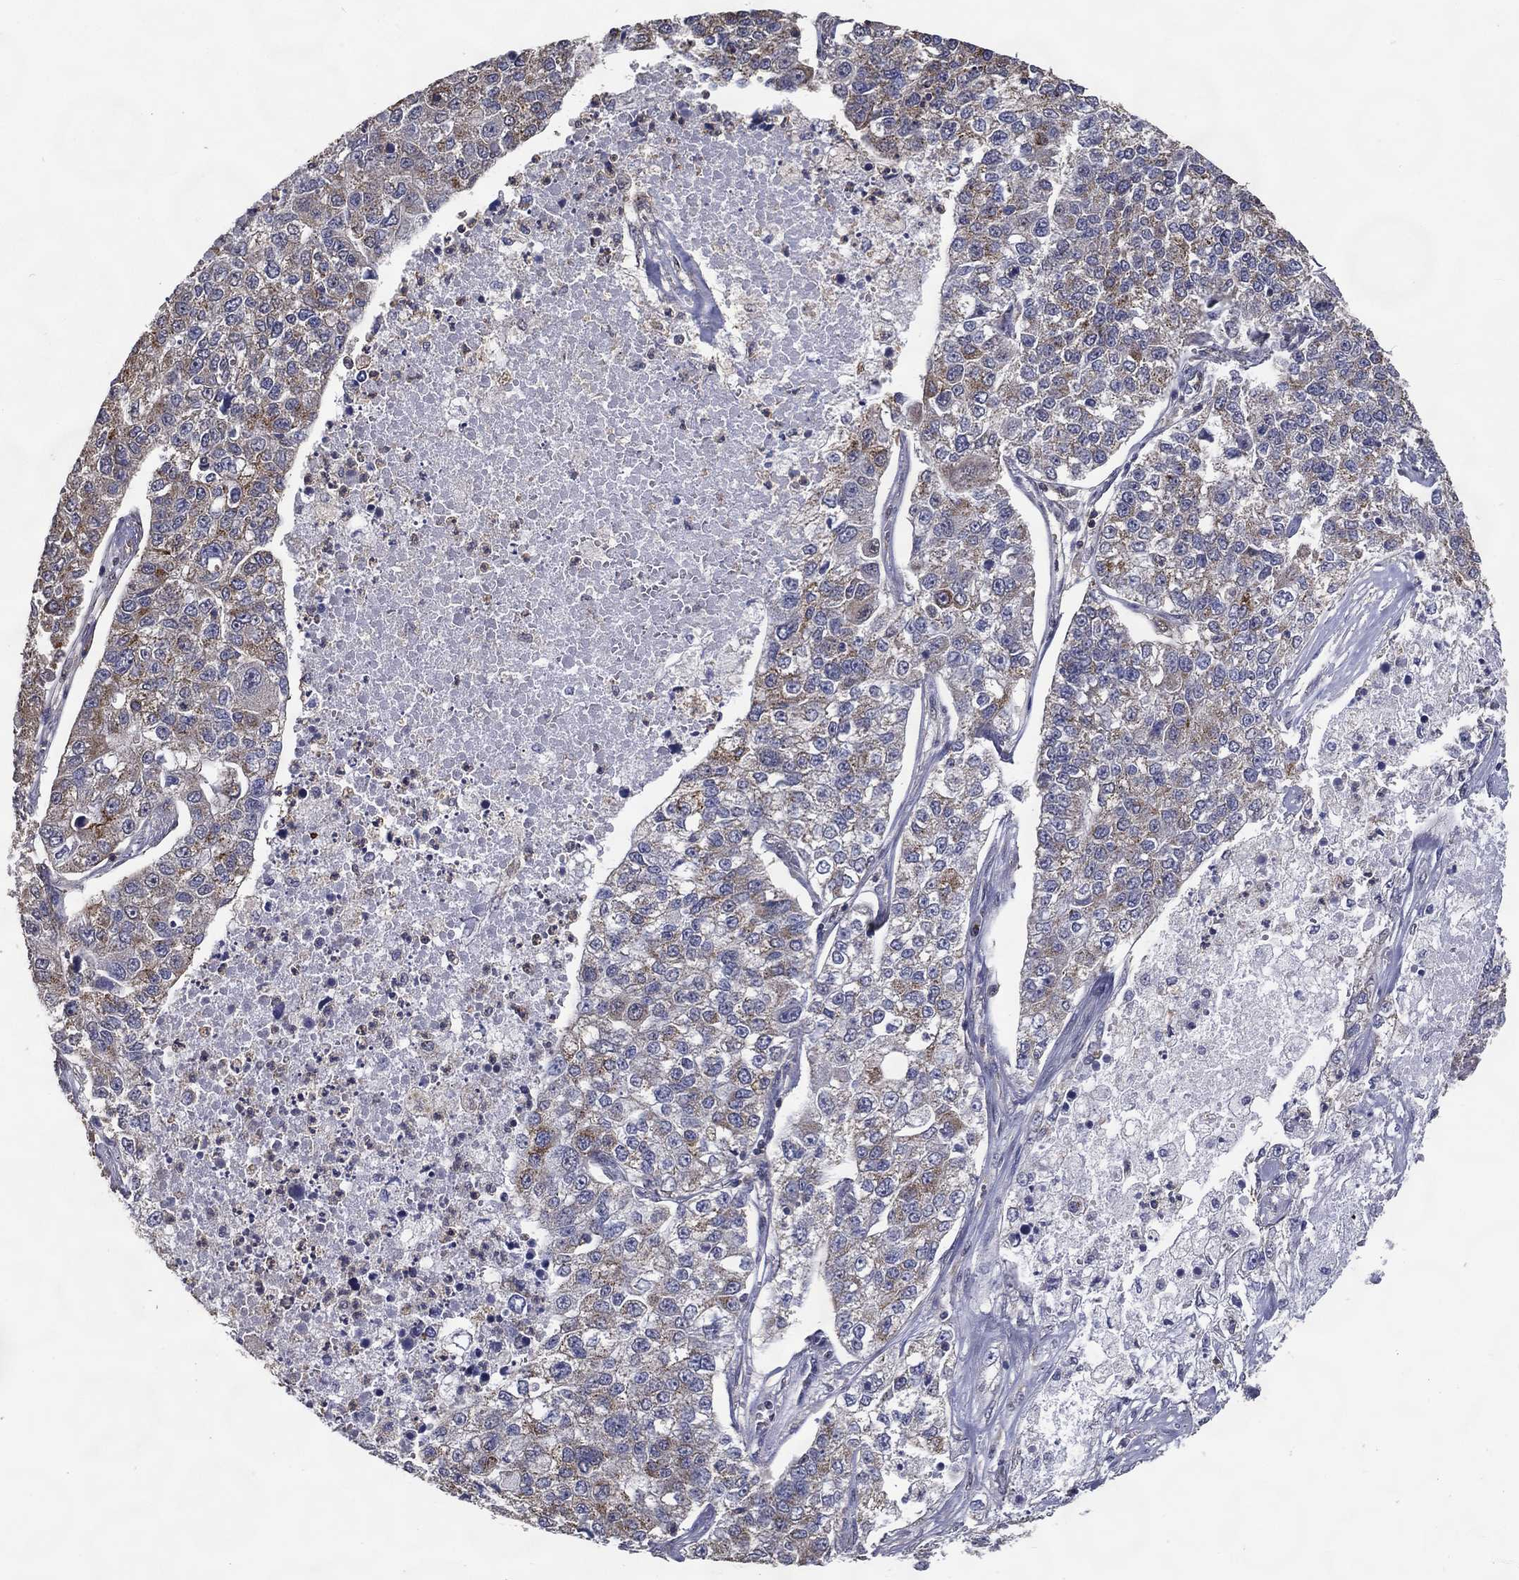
{"staining": {"intensity": "moderate", "quantity": "25%-75%", "location": "cytoplasmic/membranous"}, "tissue": "lung cancer", "cell_type": "Tumor cells", "image_type": "cancer", "snomed": [{"axis": "morphology", "description": "Adenocarcinoma, NOS"}, {"axis": "topography", "description": "Lung"}], "caption": "Moderate cytoplasmic/membranous staining for a protein is seen in approximately 25%-75% of tumor cells of lung adenocarcinoma using IHC.", "gene": "GPR183", "patient": {"sex": "male", "age": 49}}